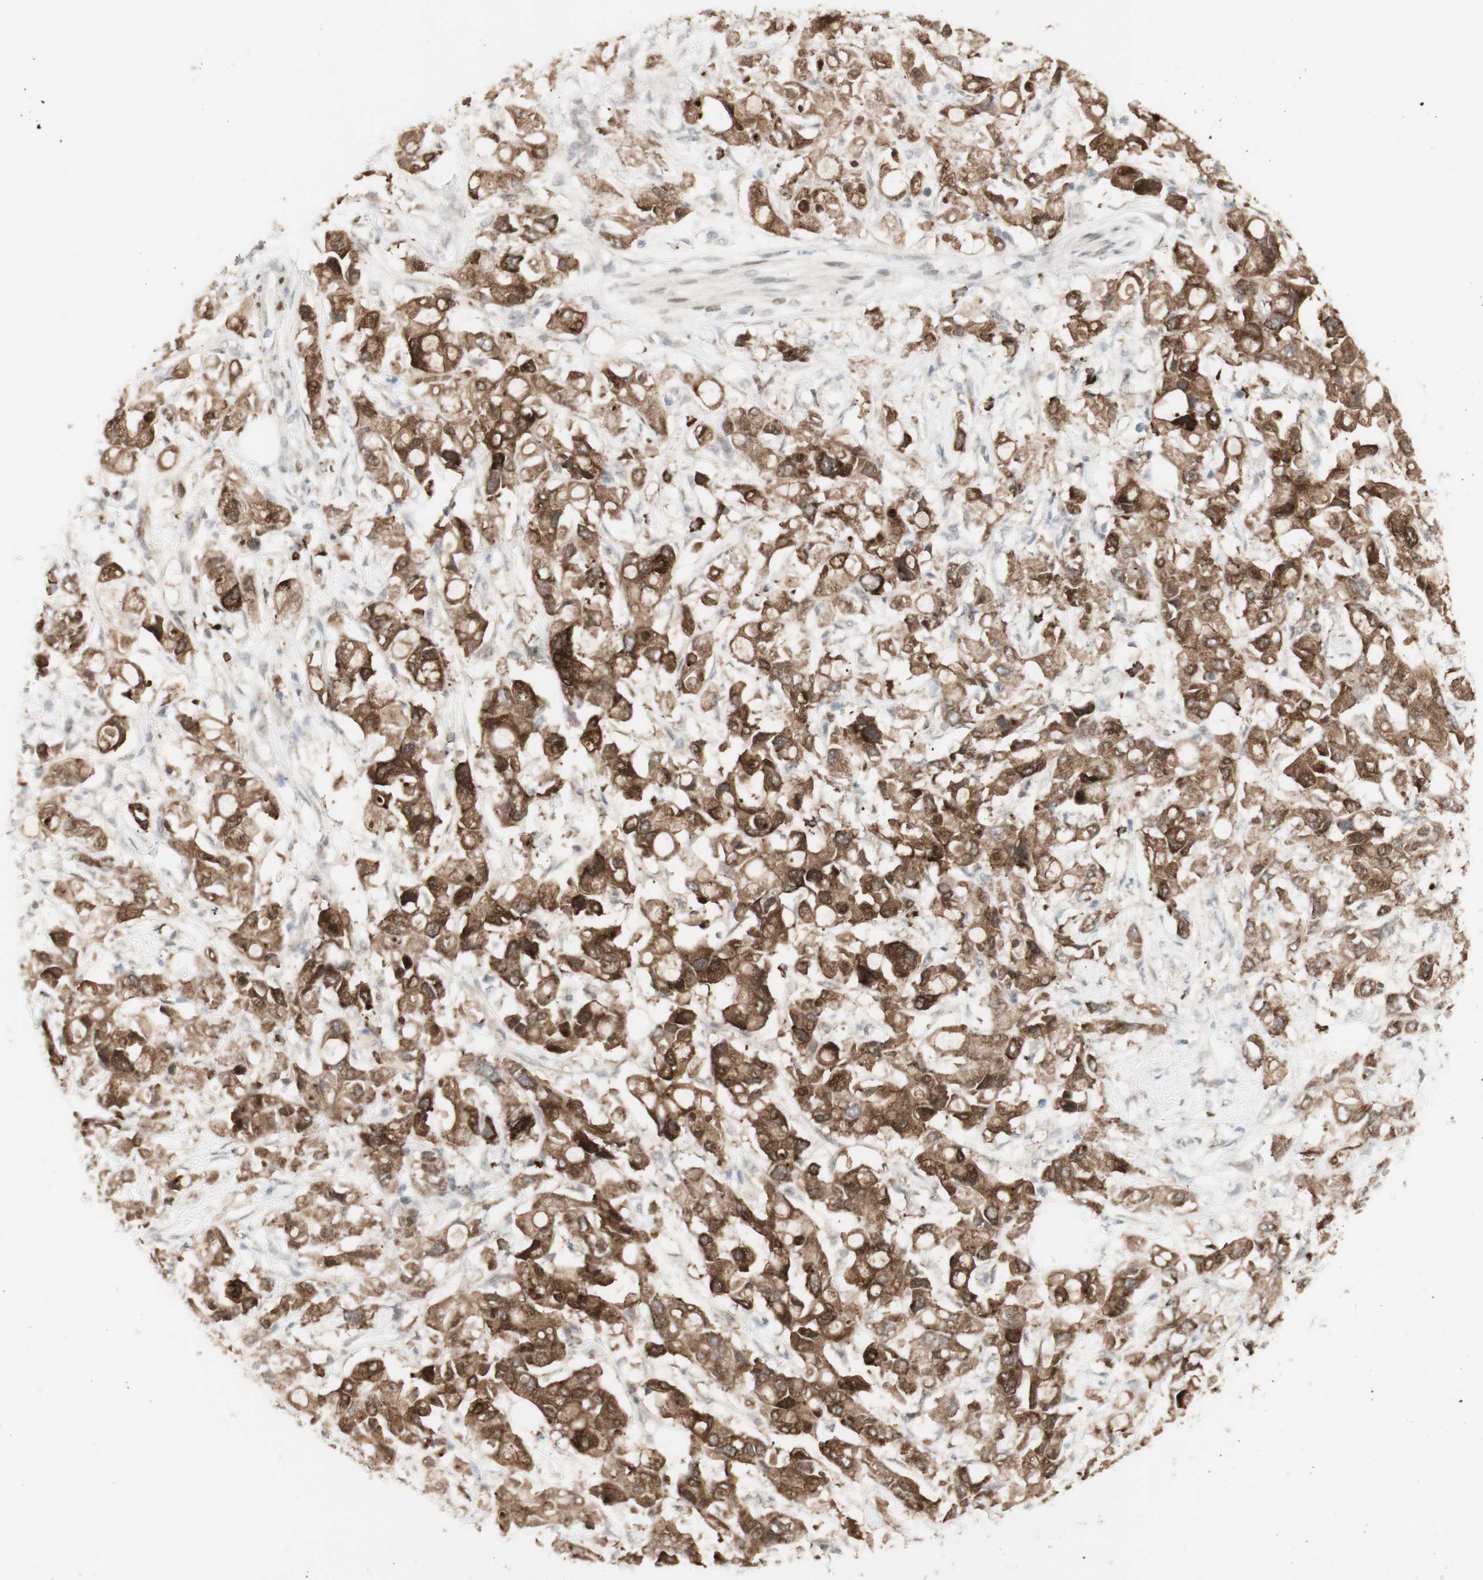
{"staining": {"intensity": "strong", "quantity": ">75%", "location": "cytoplasmic/membranous"}, "tissue": "pancreatic cancer", "cell_type": "Tumor cells", "image_type": "cancer", "snomed": [{"axis": "morphology", "description": "Adenocarcinoma, NOS"}, {"axis": "topography", "description": "Pancreas"}], "caption": "Immunohistochemistry (IHC) micrograph of neoplastic tissue: pancreatic adenocarcinoma stained using IHC shows high levels of strong protein expression localized specifically in the cytoplasmic/membranous of tumor cells, appearing as a cytoplasmic/membranous brown color.", "gene": "C1orf116", "patient": {"sex": "female", "age": 56}}